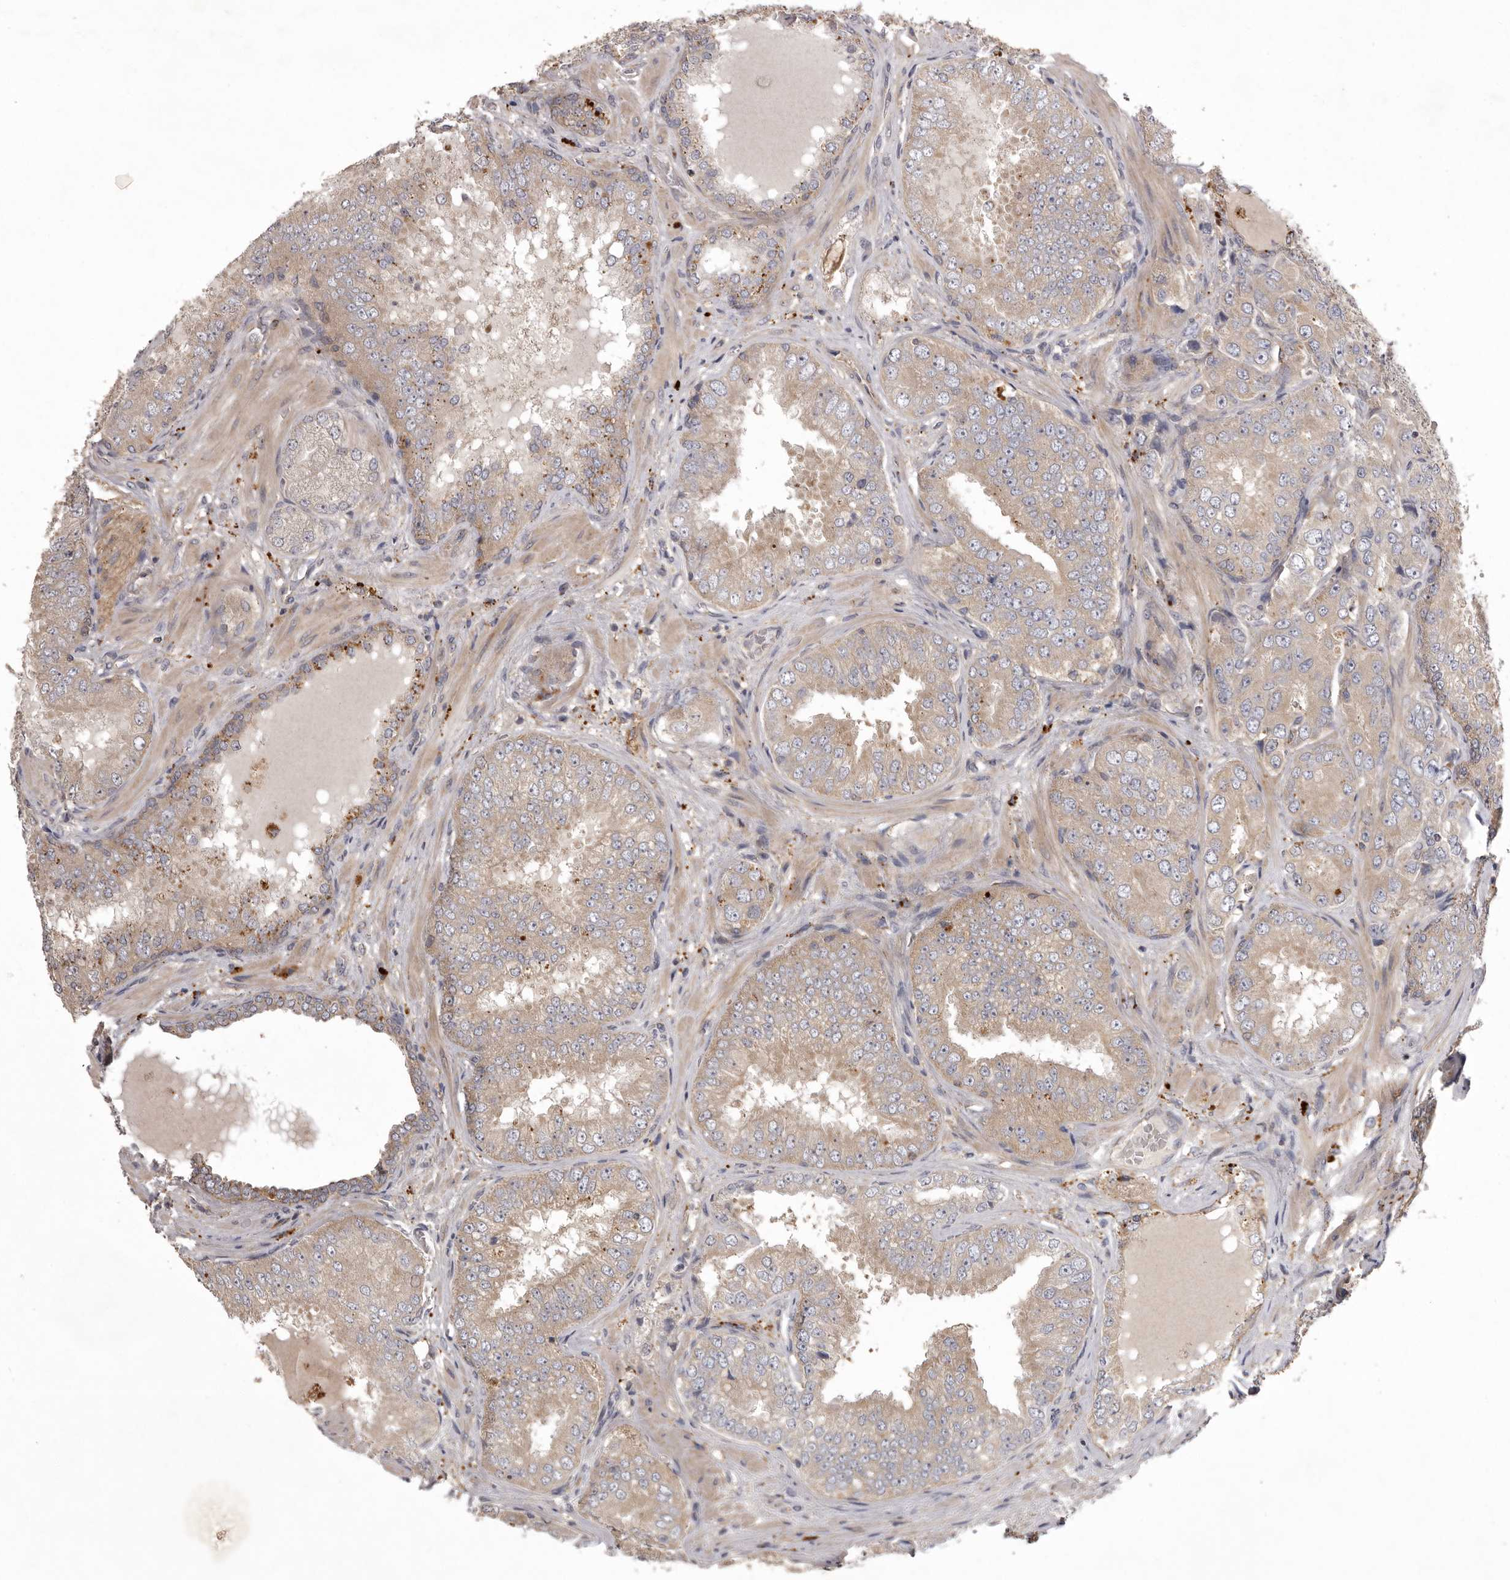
{"staining": {"intensity": "weak", "quantity": ">75%", "location": "cytoplasmic/membranous"}, "tissue": "prostate cancer", "cell_type": "Tumor cells", "image_type": "cancer", "snomed": [{"axis": "morphology", "description": "Adenocarcinoma, High grade"}, {"axis": "topography", "description": "Prostate"}], "caption": "Protein staining demonstrates weak cytoplasmic/membranous positivity in approximately >75% of tumor cells in prostate cancer (adenocarcinoma (high-grade)).", "gene": "WDR47", "patient": {"sex": "male", "age": 58}}